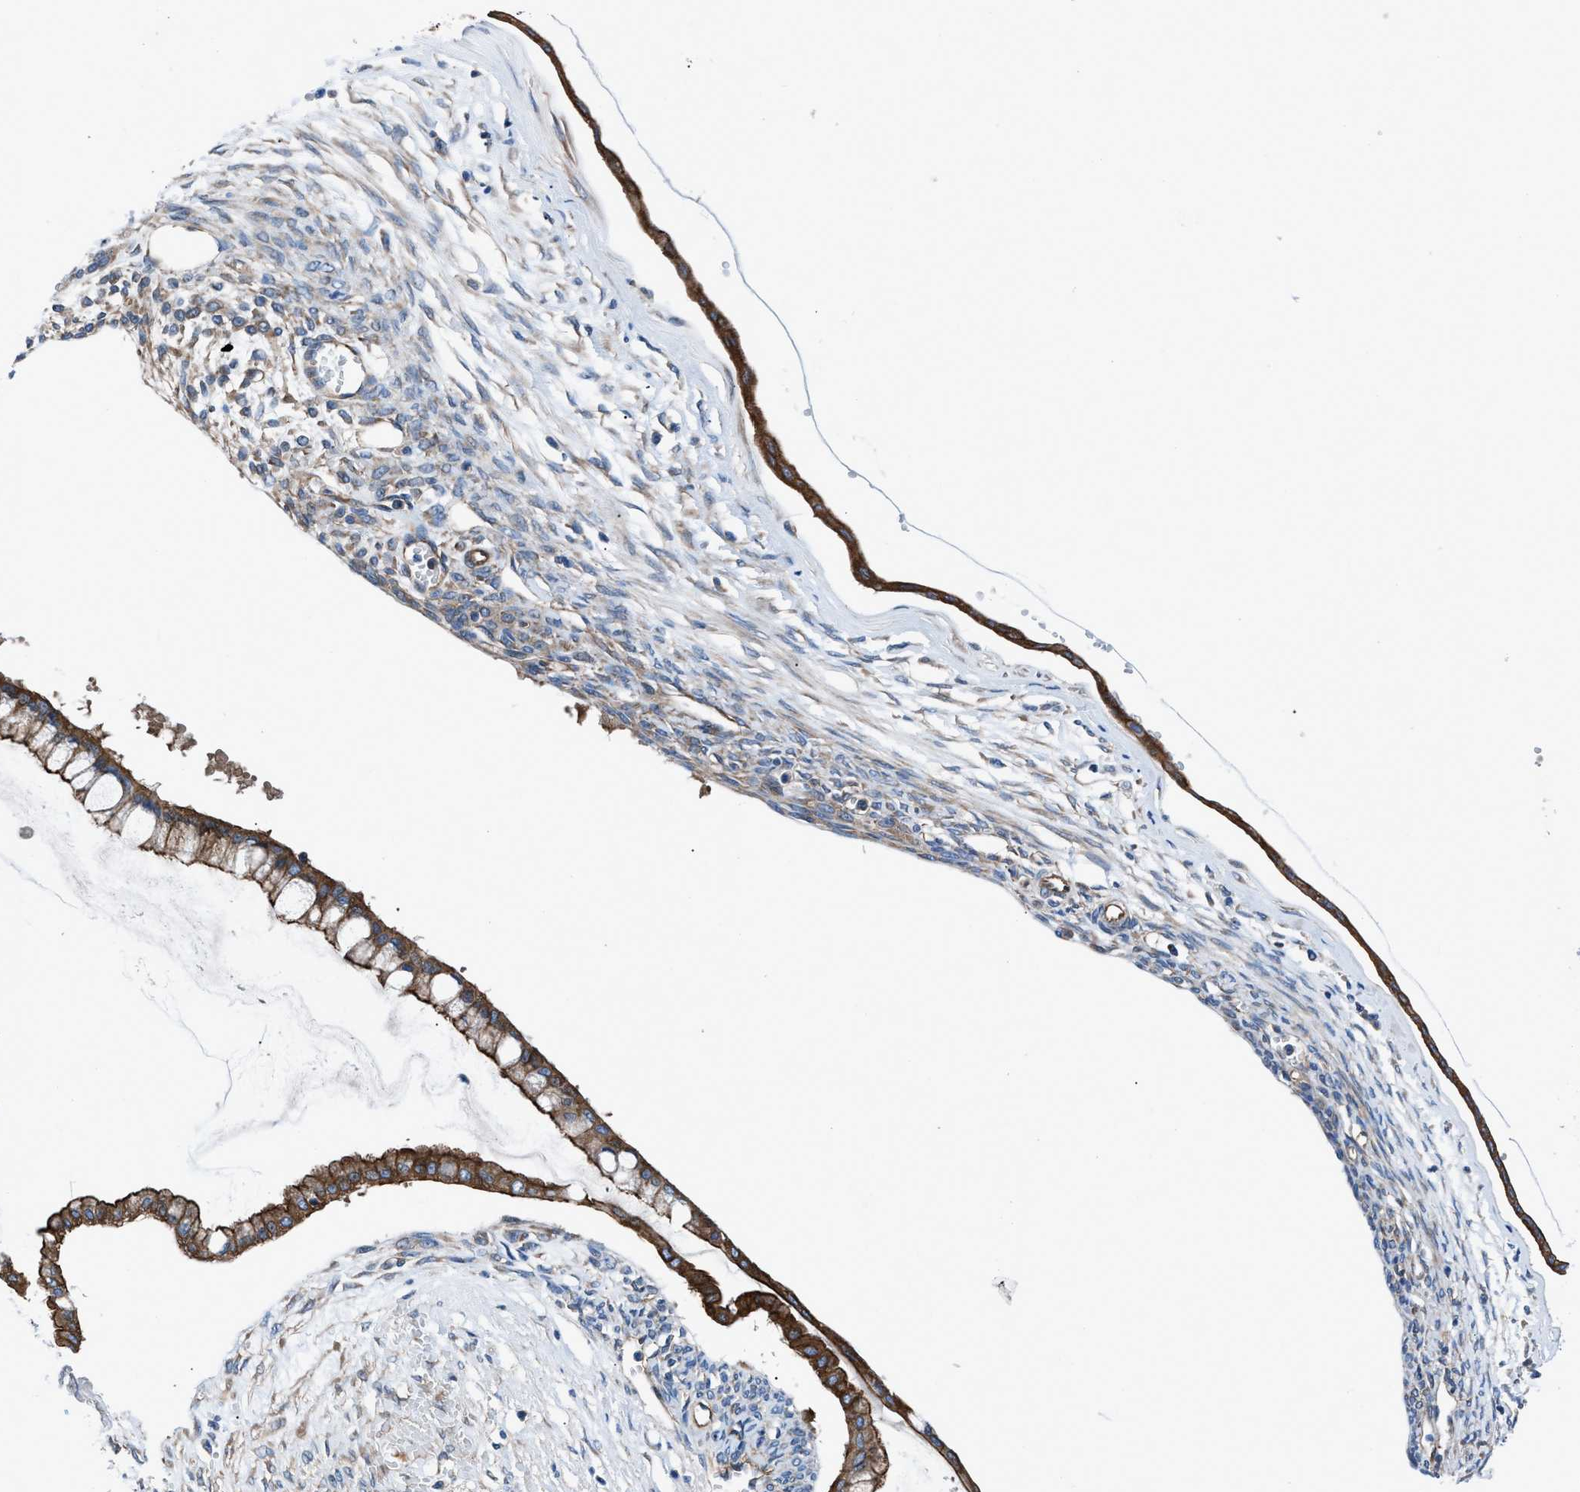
{"staining": {"intensity": "strong", "quantity": ">75%", "location": "cytoplasmic/membranous"}, "tissue": "ovarian cancer", "cell_type": "Tumor cells", "image_type": "cancer", "snomed": [{"axis": "morphology", "description": "Cystadenocarcinoma, mucinous, NOS"}, {"axis": "topography", "description": "Ovary"}], "caption": "Tumor cells display high levels of strong cytoplasmic/membranous expression in approximately >75% of cells in human mucinous cystadenocarcinoma (ovarian). (DAB (3,3'-diaminobenzidine) = brown stain, brightfield microscopy at high magnification).", "gene": "TRIP4", "patient": {"sex": "female", "age": 73}}